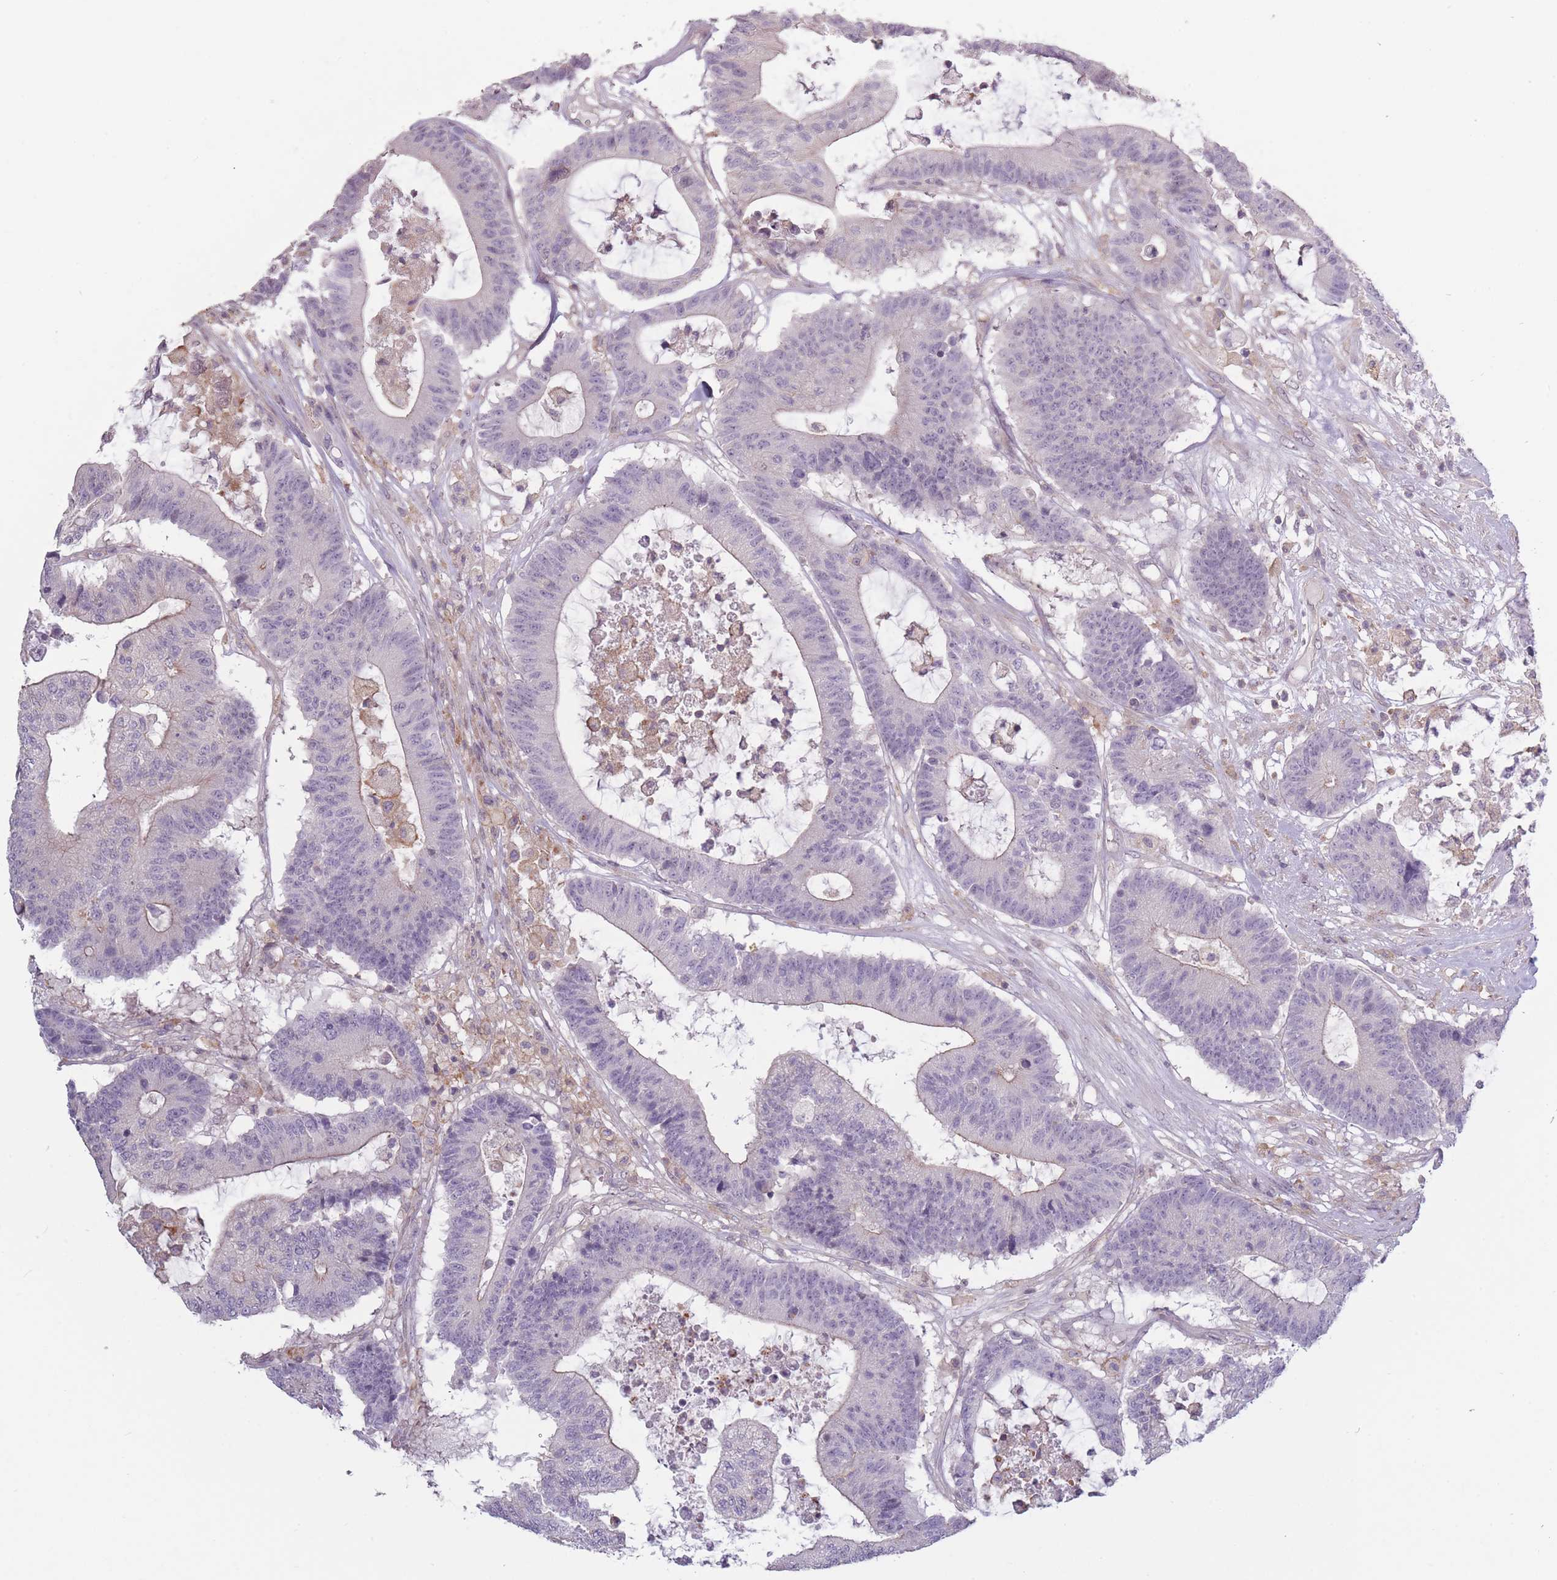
{"staining": {"intensity": "weak", "quantity": "<25%", "location": "cytoplasmic/membranous"}, "tissue": "colorectal cancer", "cell_type": "Tumor cells", "image_type": "cancer", "snomed": [{"axis": "morphology", "description": "Adenocarcinoma, NOS"}, {"axis": "topography", "description": "Colon"}], "caption": "A micrograph of human colorectal adenocarcinoma is negative for staining in tumor cells.", "gene": "TET3", "patient": {"sex": "female", "age": 84}}